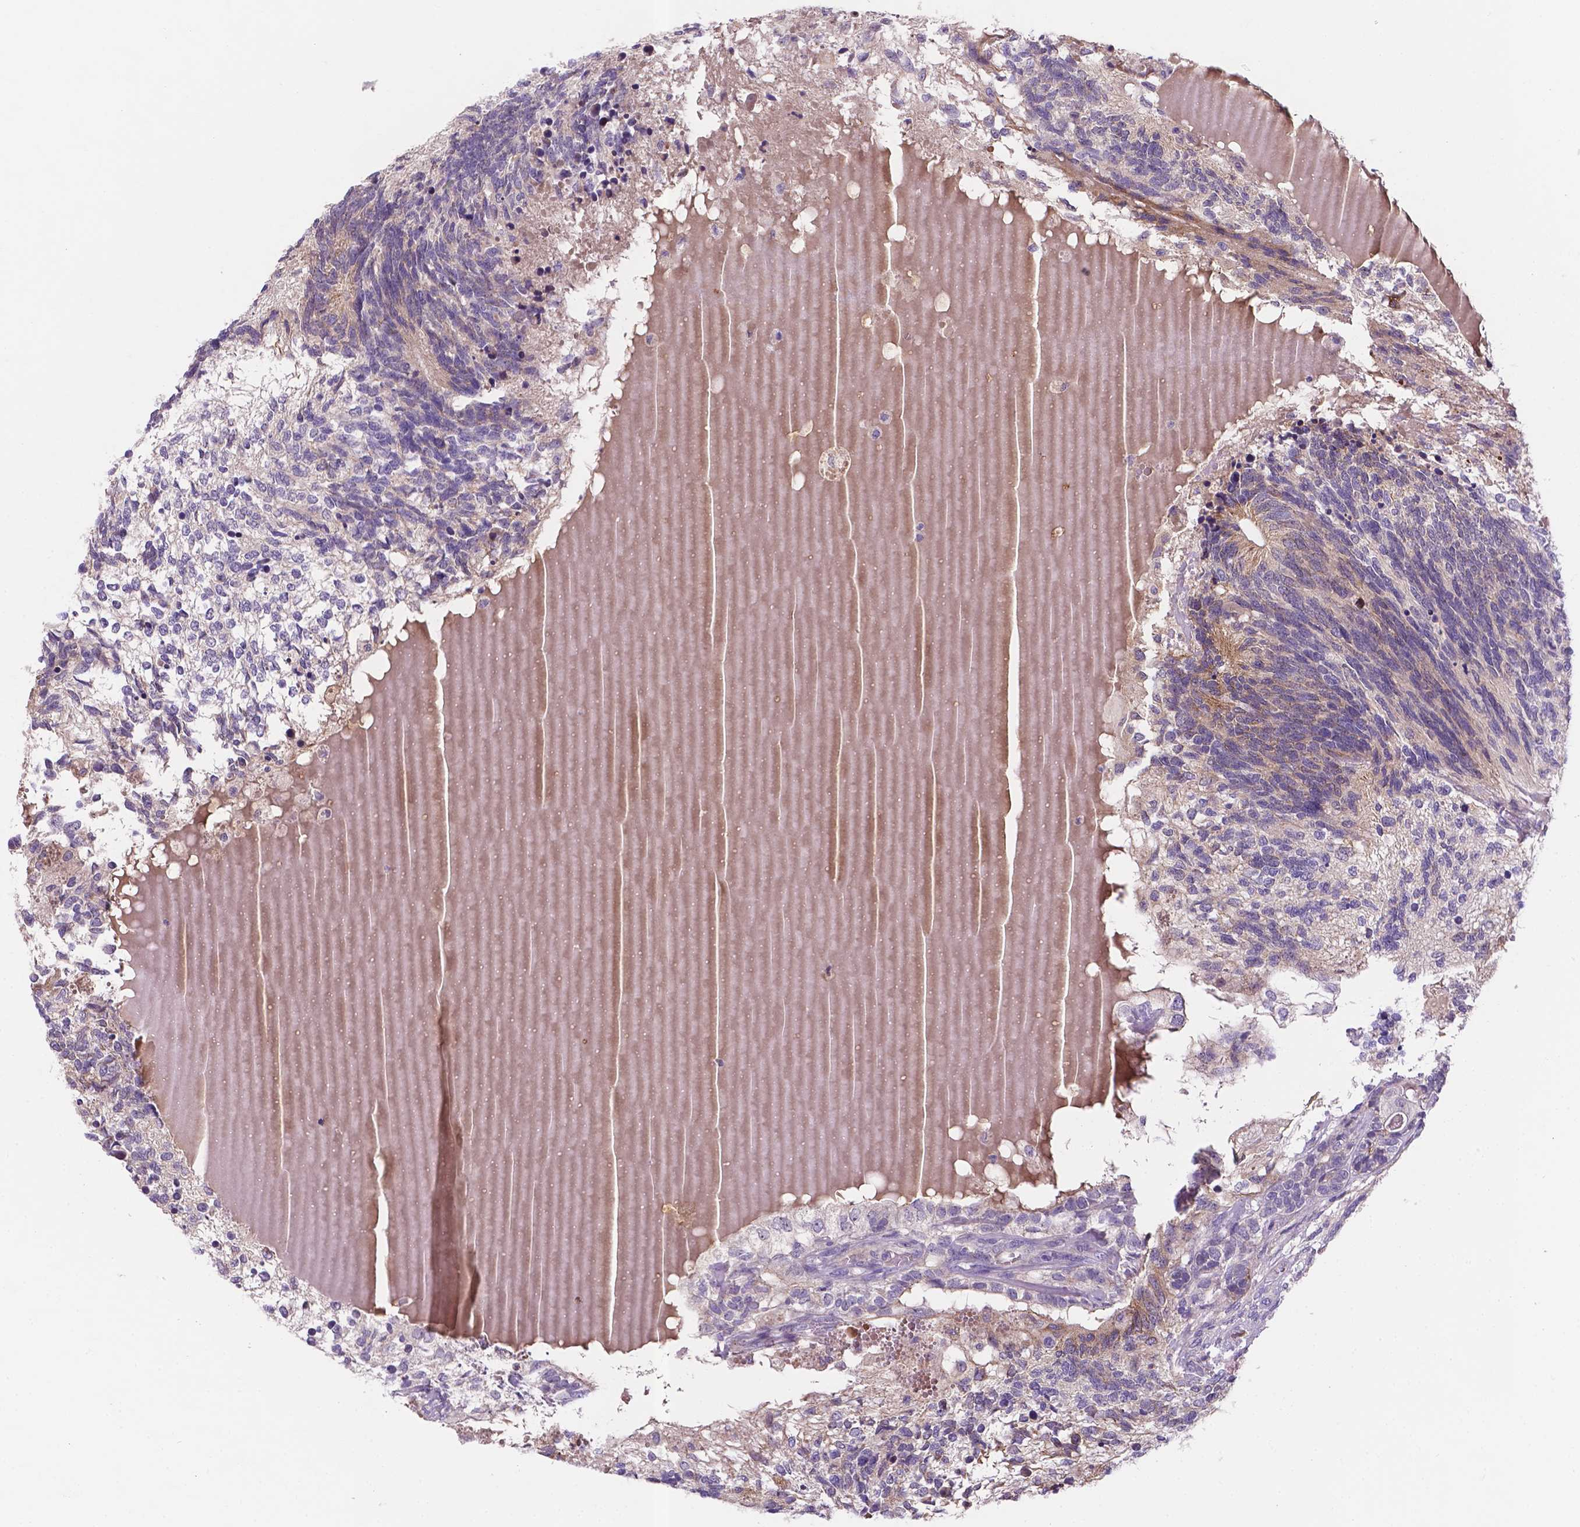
{"staining": {"intensity": "negative", "quantity": "none", "location": "none"}, "tissue": "testis cancer", "cell_type": "Tumor cells", "image_type": "cancer", "snomed": [{"axis": "morphology", "description": "Seminoma, NOS"}, {"axis": "morphology", "description": "Carcinoma, Embryonal, NOS"}, {"axis": "topography", "description": "Testis"}], "caption": "DAB (3,3'-diaminobenzidine) immunohistochemical staining of testis cancer exhibits no significant expression in tumor cells. (Stains: DAB immunohistochemistry with hematoxylin counter stain, Microscopy: brightfield microscopy at high magnification).", "gene": "TM4SF20", "patient": {"sex": "male", "age": 41}}